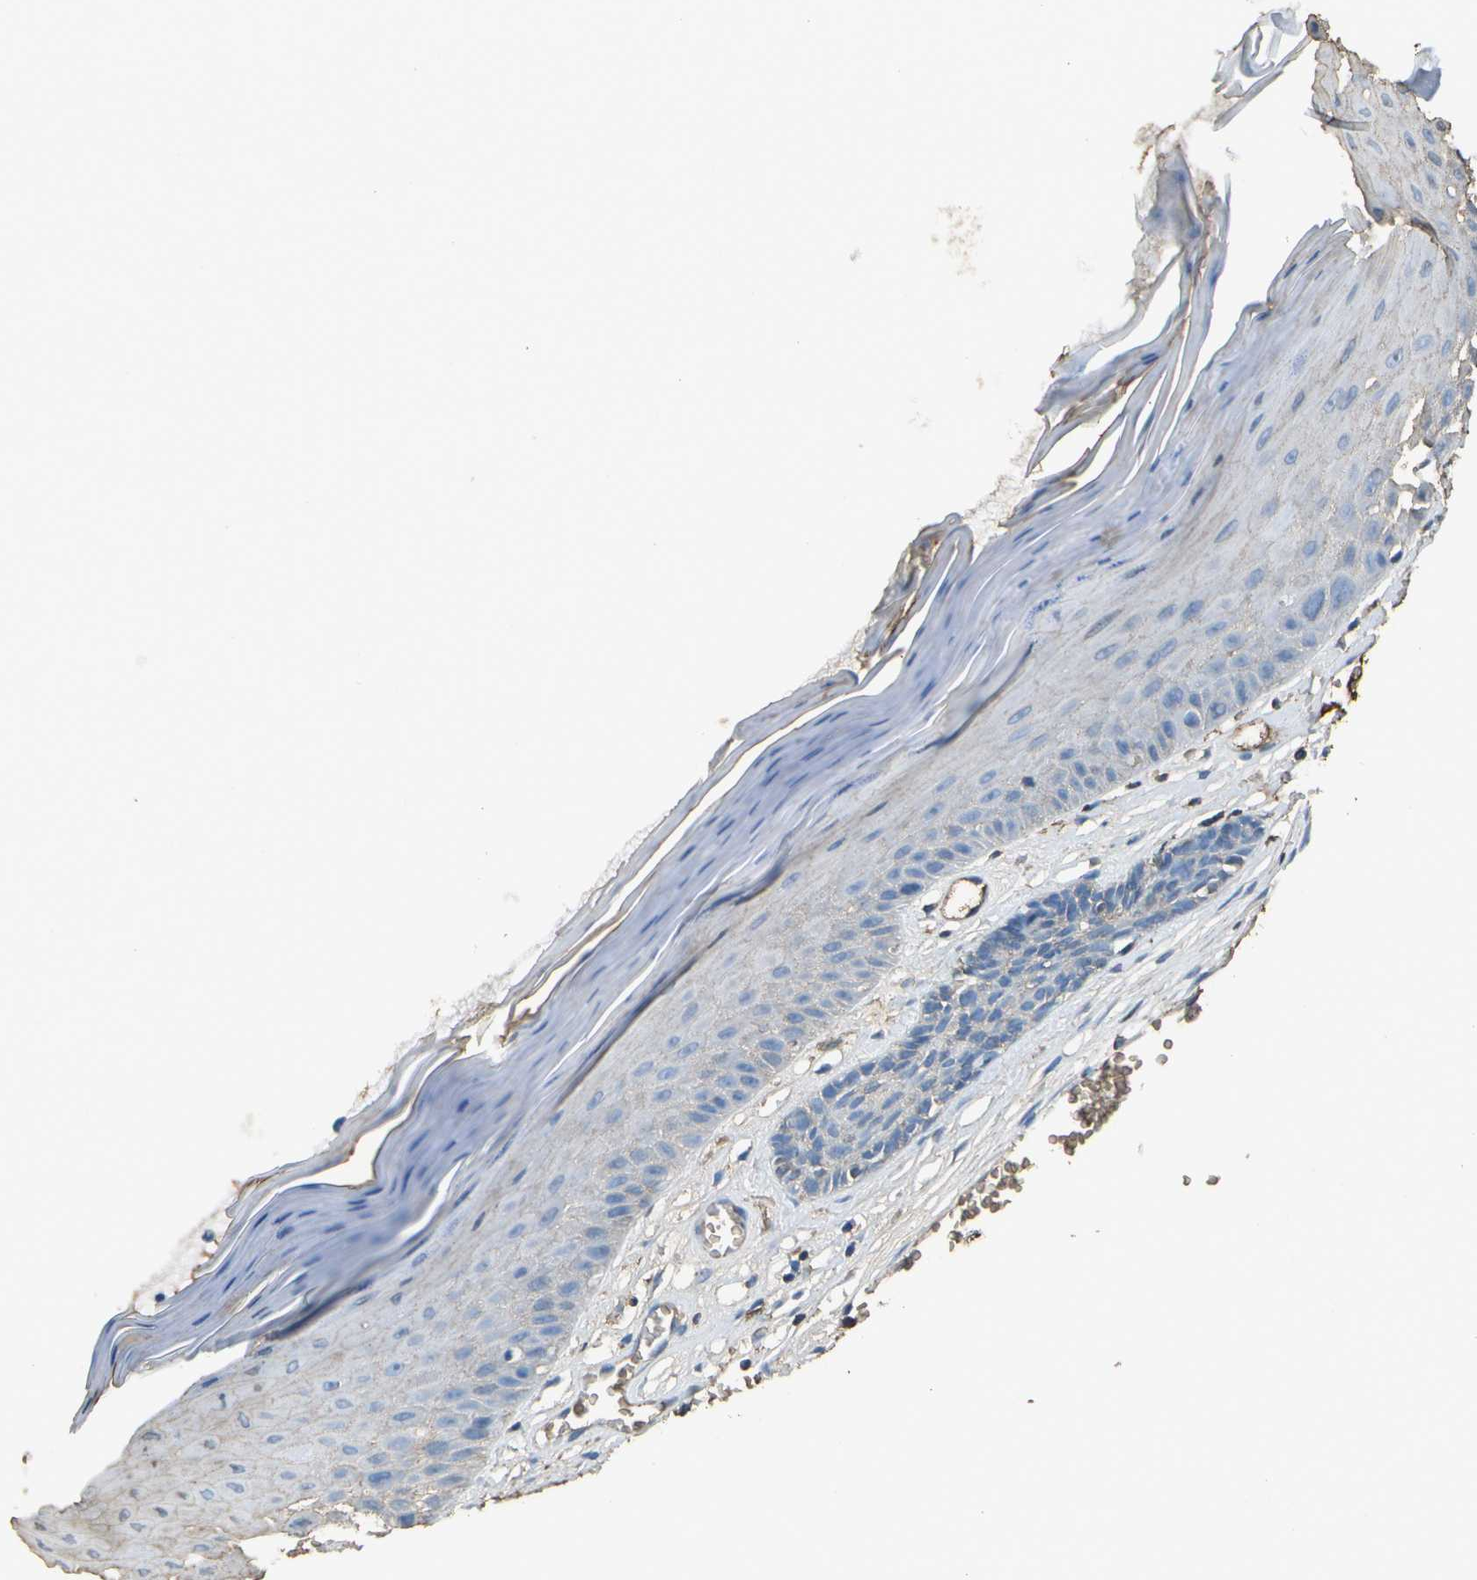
{"staining": {"intensity": "negative", "quantity": "none", "location": "none"}, "tissue": "skin cancer", "cell_type": "Tumor cells", "image_type": "cancer", "snomed": [{"axis": "morphology", "description": "Basal cell carcinoma"}, {"axis": "topography", "description": "Skin"}], "caption": "High magnification brightfield microscopy of skin cancer stained with DAB (3,3'-diaminobenzidine) (brown) and counterstained with hematoxylin (blue): tumor cells show no significant positivity. Nuclei are stained in blue.", "gene": "CYP4F11", "patient": {"sex": "male", "age": 67}}